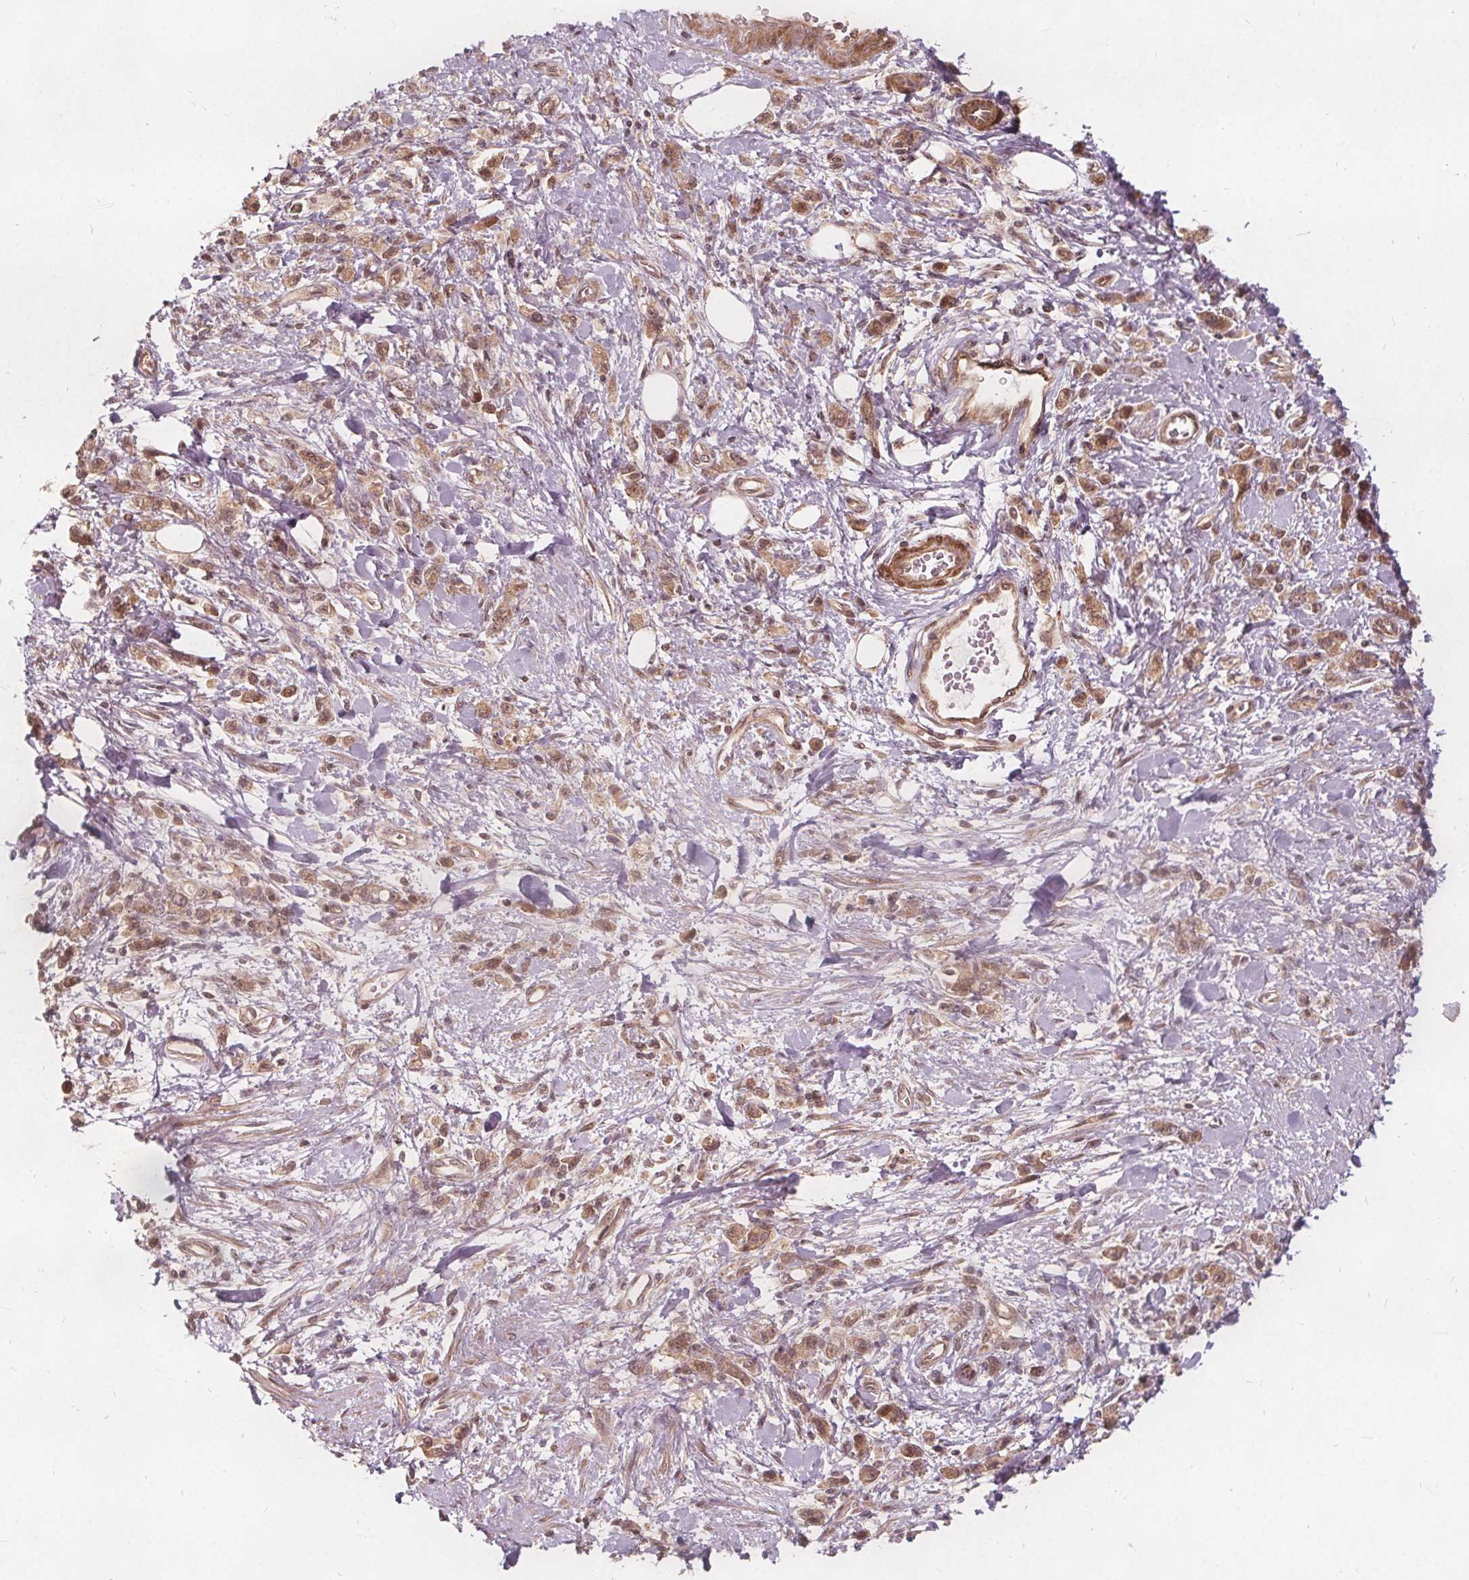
{"staining": {"intensity": "moderate", "quantity": ">75%", "location": "cytoplasmic/membranous,nuclear"}, "tissue": "stomach cancer", "cell_type": "Tumor cells", "image_type": "cancer", "snomed": [{"axis": "morphology", "description": "Adenocarcinoma, NOS"}, {"axis": "topography", "description": "Stomach"}], "caption": "Stomach cancer stained with DAB immunohistochemistry shows medium levels of moderate cytoplasmic/membranous and nuclear positivity in about >75% of tumor cells. (DAB (3,3'-diaminobenzidine) IHC with brightfield microscopy, high magnification).", "gene": "PPP1CB", "patient": {"sex": "male", "age": 77}}